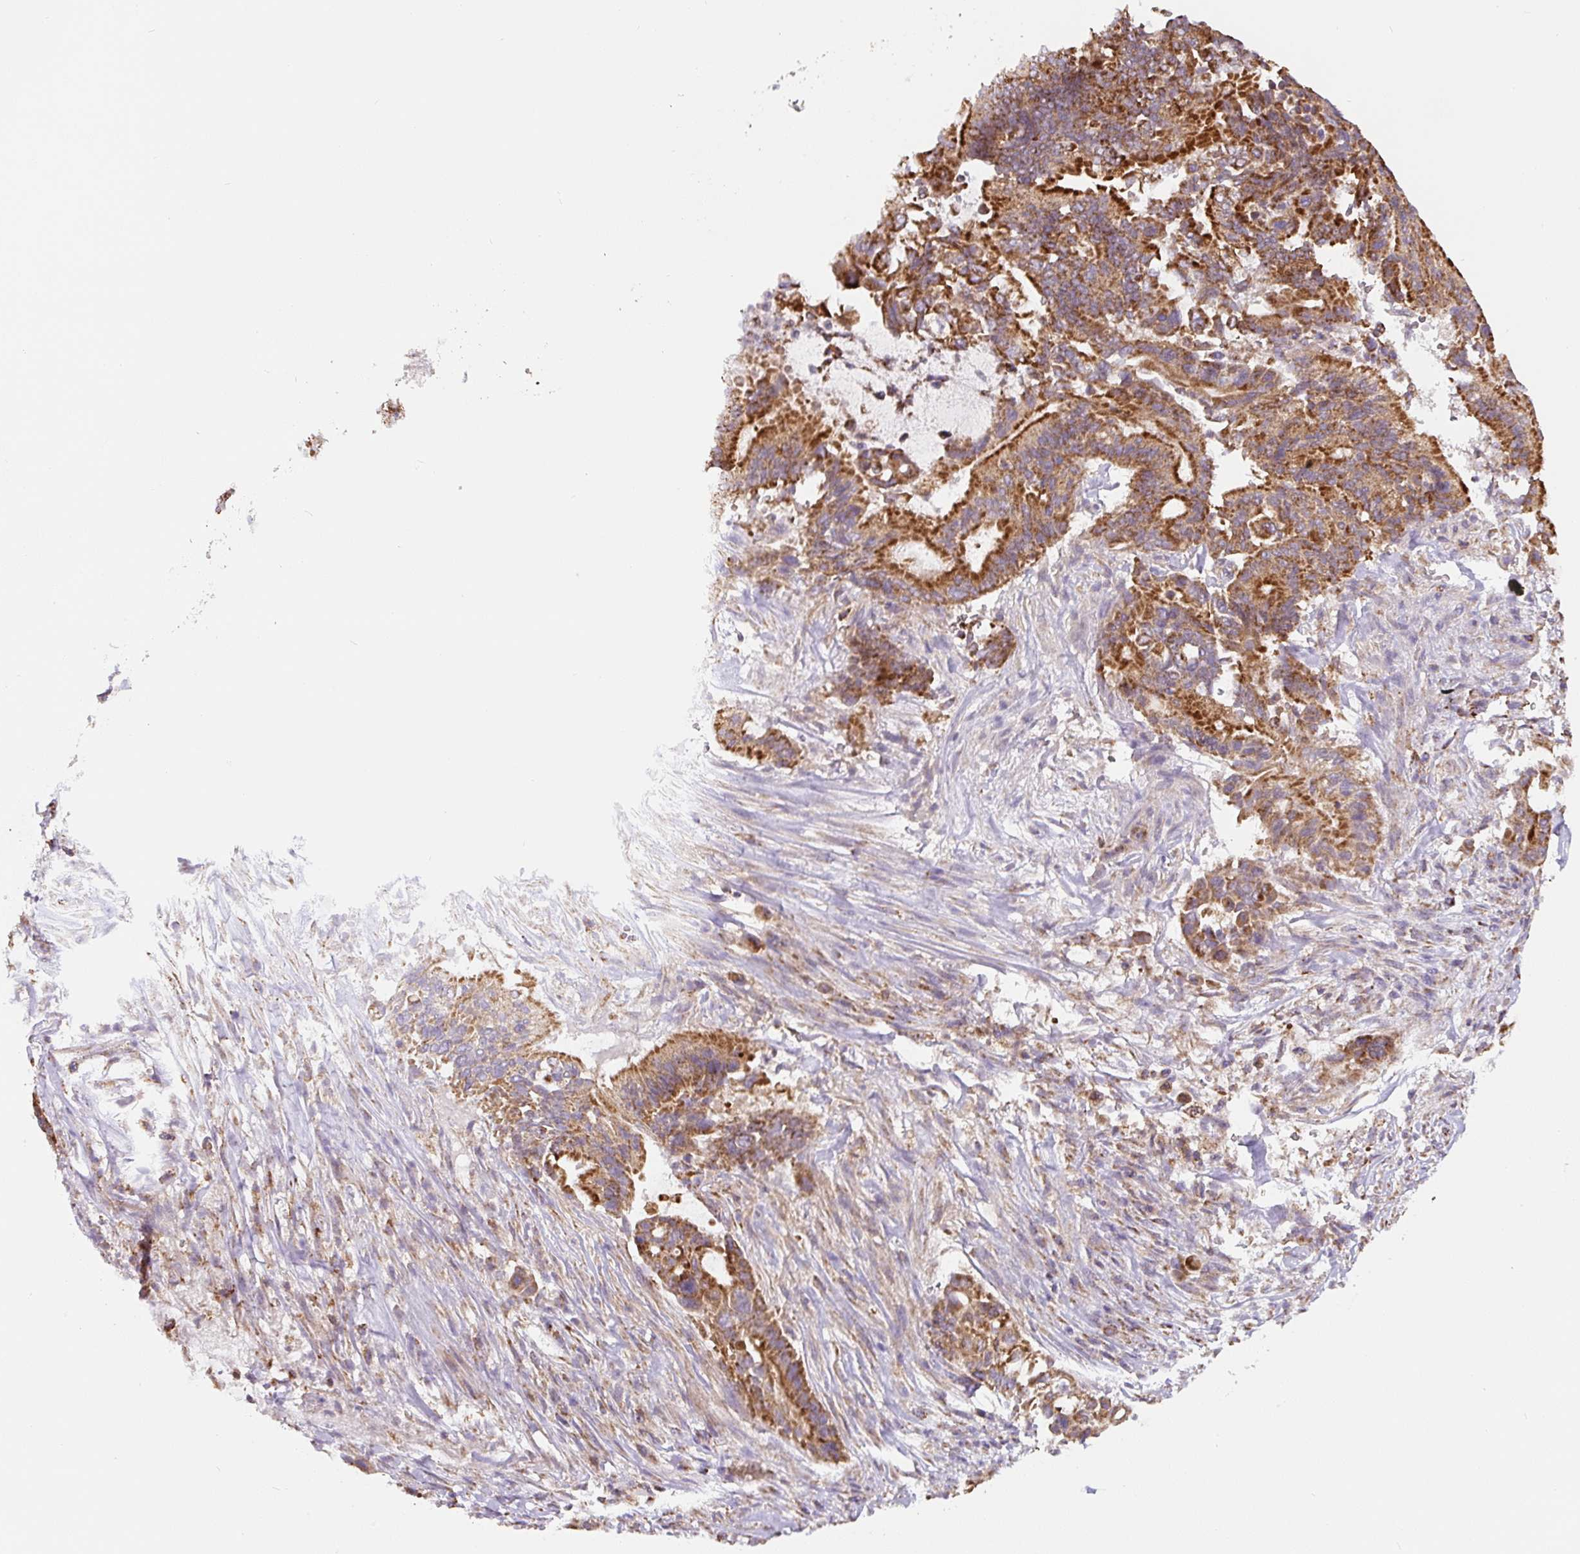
{"staining": {"intensity": "strong", "quantity": ">75%", "location": "cytoplasmic/membranous"}, "tissue": "pancreatic cancer", "cell_type": "Tumor cells", "image_type": "cancer", "snomed": [{"axis": "morphology", "description": "Adenocarcinoma, NOS"}, {"axis": "topography", "description": "Pancreas"}], "caption": "Strong cytoplasmic/membranous protein expression is seen in about >75% of tumor cells in pancreatic cancer (adenocarcinoma). (Brightfield microscopy of DAB IHC at high magnification).", "gene": "MT-CO2", "patient": {"sex": "male", "age": 68}}